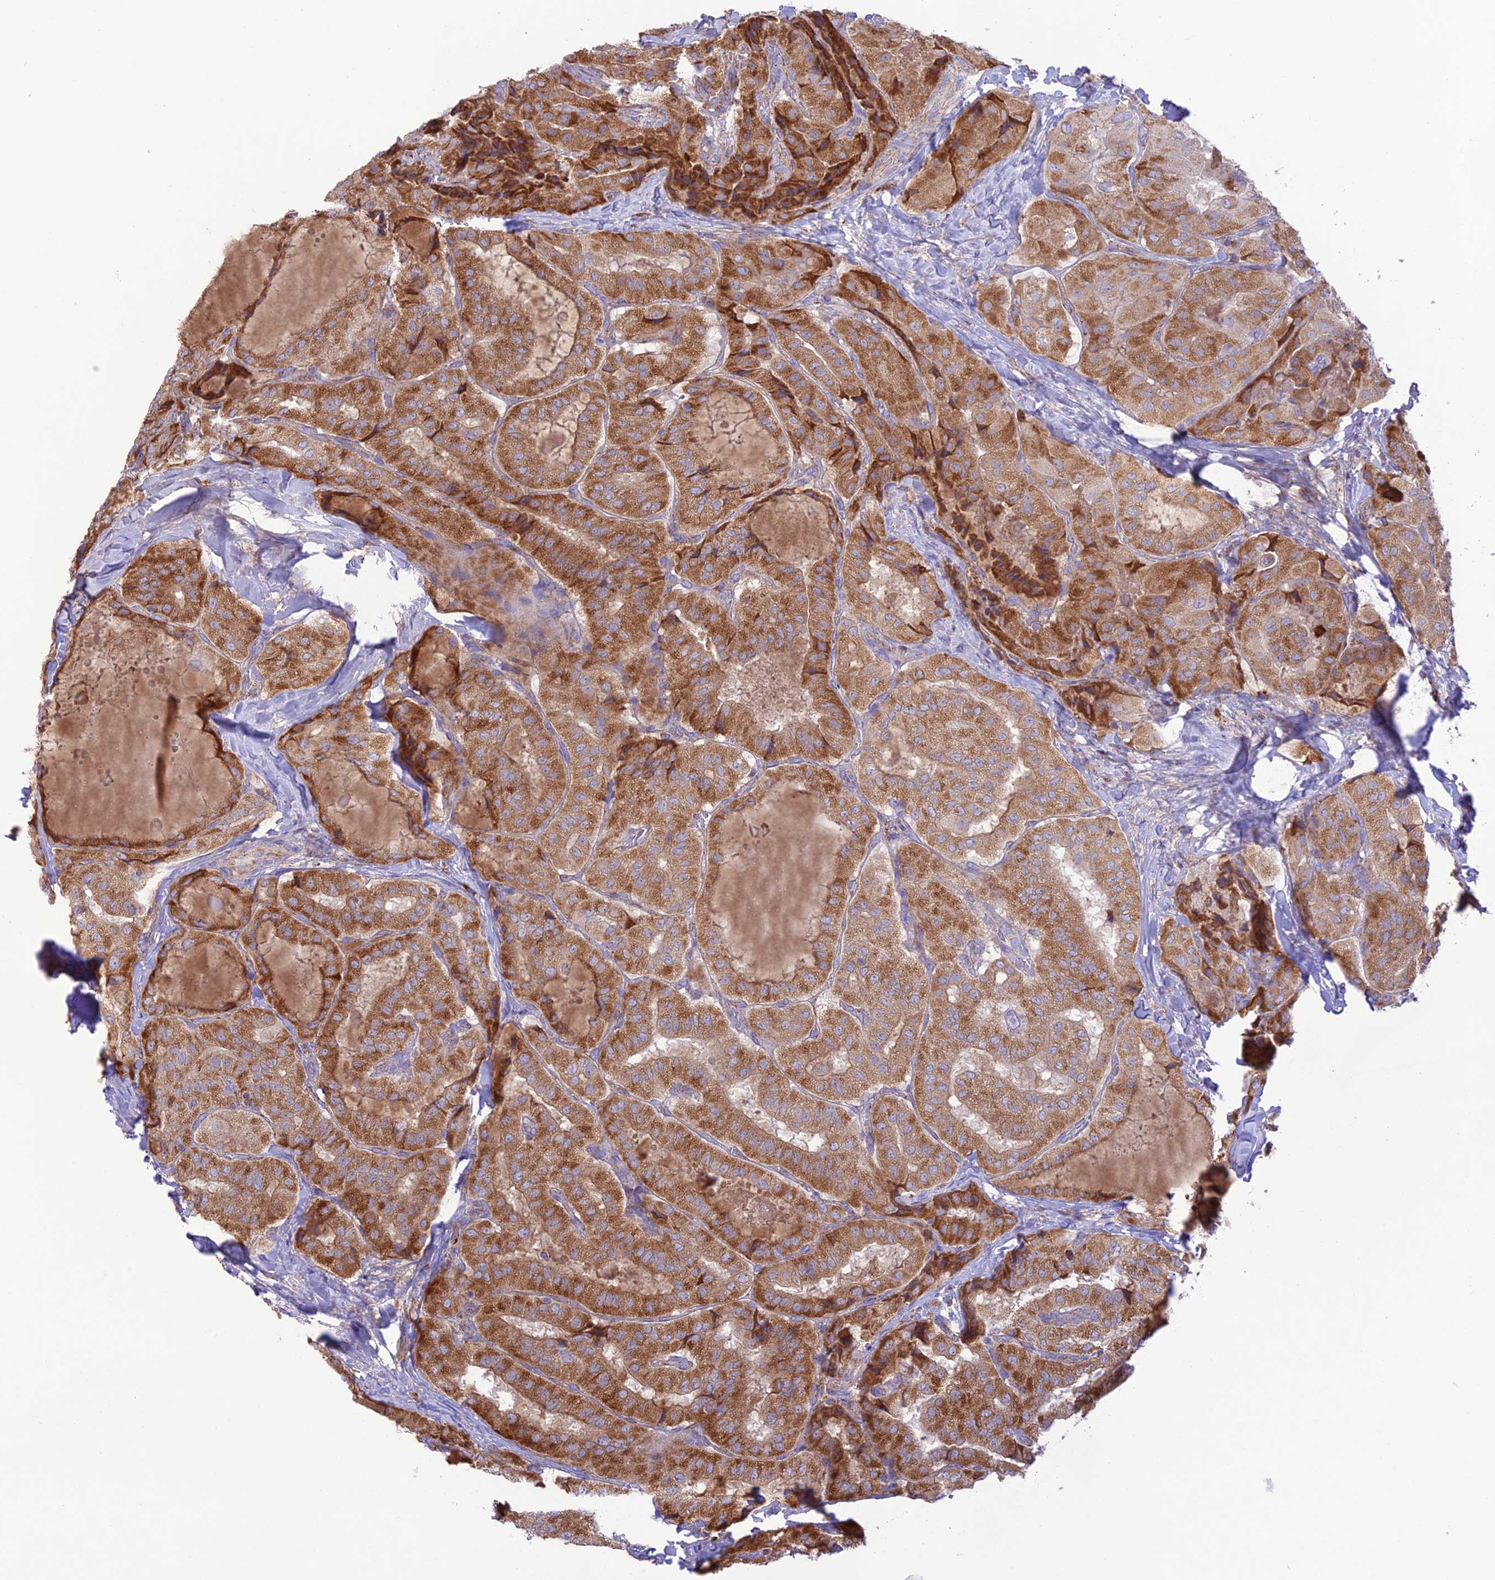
{"staining": {"intensity": "strong", "quantity": ">75%", "location": "cytoplasmic/membranous"}, "tissue": "thyroid cancer", "cell_type": "Tumor cells", "image_type": "cancer", "snomed": [{"axis": "morphology", "description": "Normal tissue, NOS"}, {"axis": "morphology", "description": "Papillary adenocarcinoma, NOS"}, {"axis": "topography", "description": "Thyroid gland"}], "caption": "Strong cytoplasmic/membranous staining for a protein is present in approximately >75% of tumor cells of papillary adenocarcinoma (thyroid) using IHC.", "gene": "UAP1L1", "patient": {"sex": "female", "age": 59}}